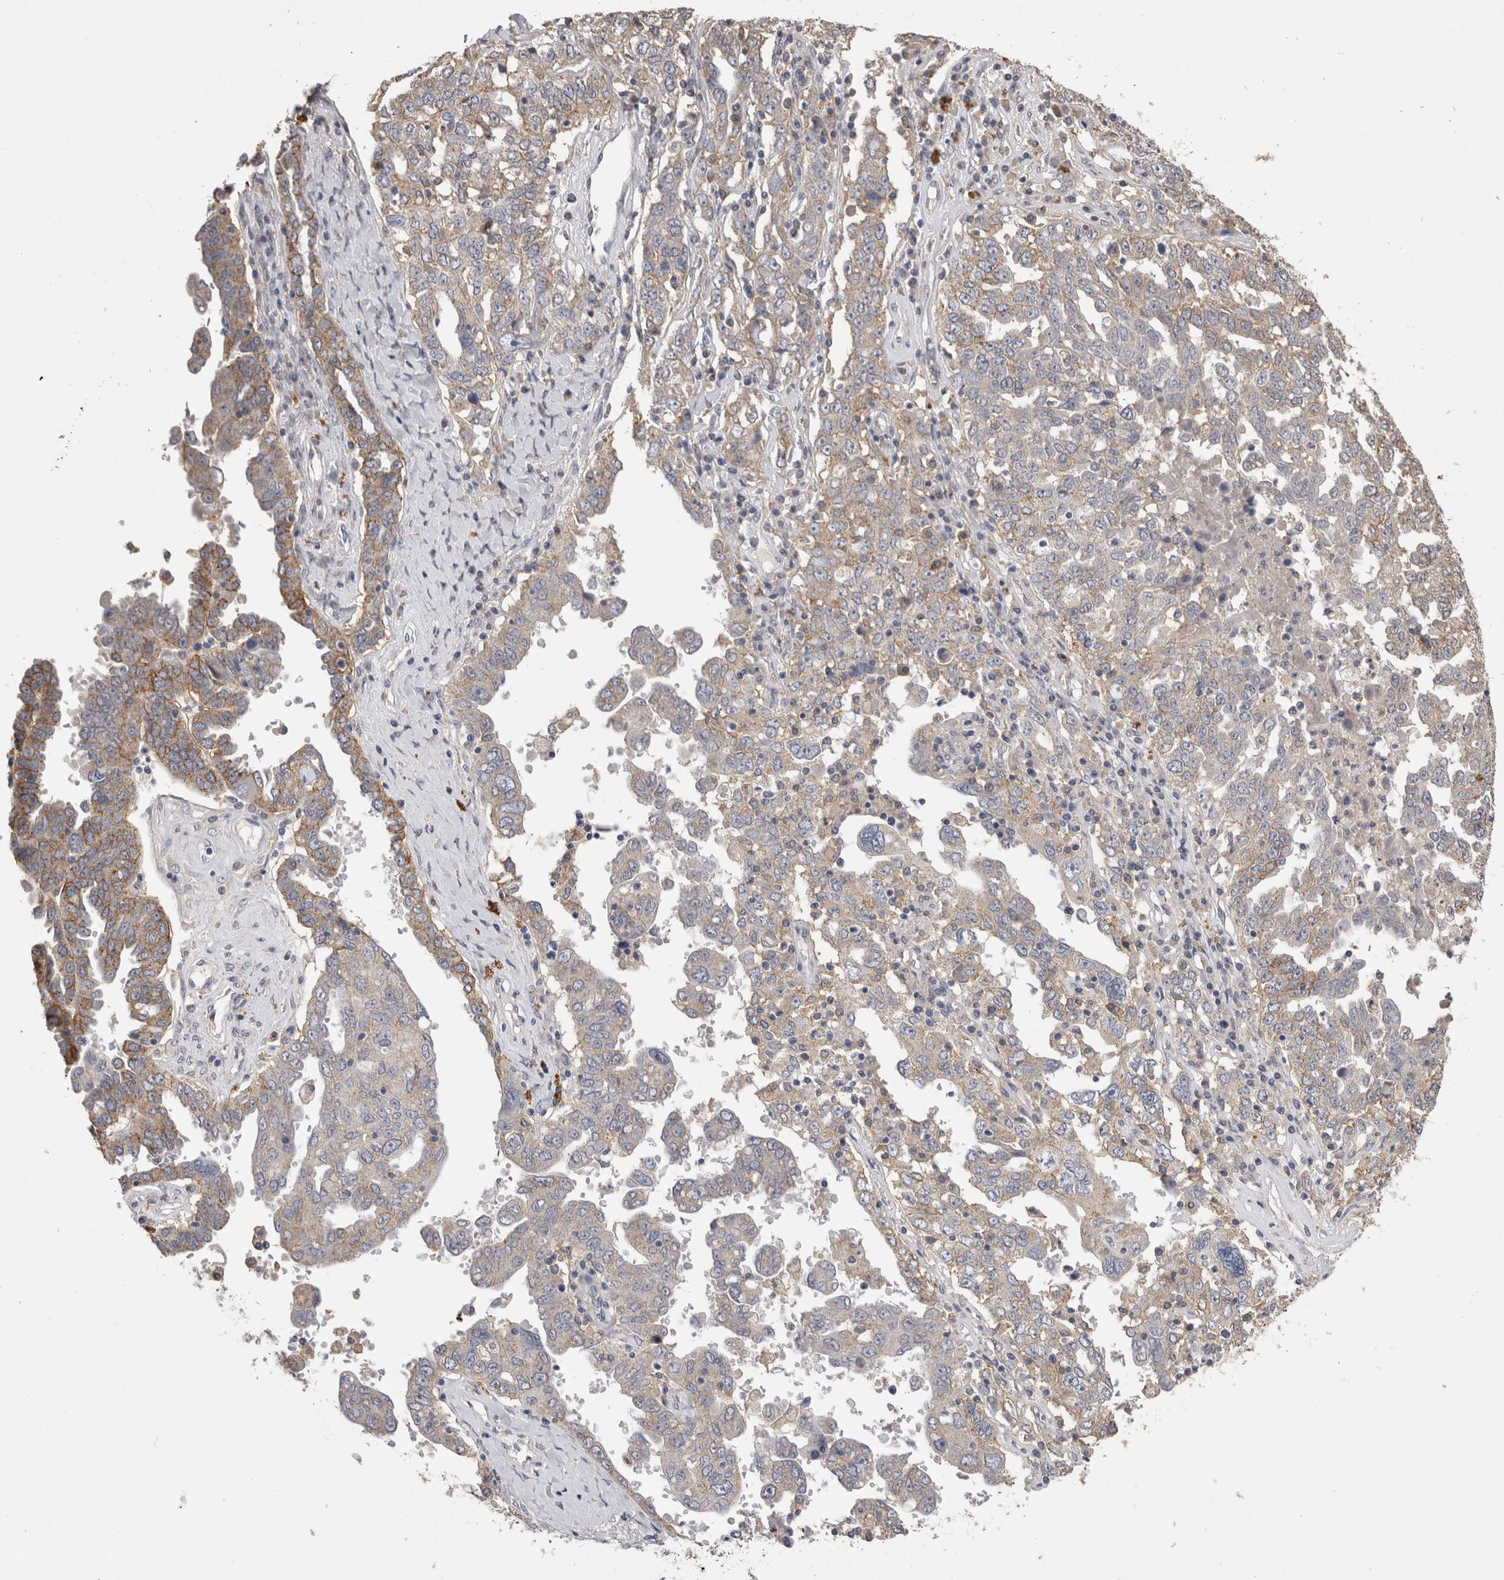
{"staining": {"intensity": "moderate", "quantity": "<25%", "location": "cytoplasmic/membranous"}, "tissue": "ovarian cancer", "cell_type": "Tumor cells", "image_type": "cancer", "snomed": [{"axis": "morphology", "description": "Carcinoma, endometroid"}, {"axis": "topography", "description": "Ovary"}], "caption": "Immunohistochemistry (IHC) of ovarian cancer displays low levels of moderate cytoplasmic/membranous staining in approximately <25% of tumor cells. (IHC, brightfield microscopy, high magnification).", "gene": "CNTFR", "patient": {"sex": "female", "age": 62}}